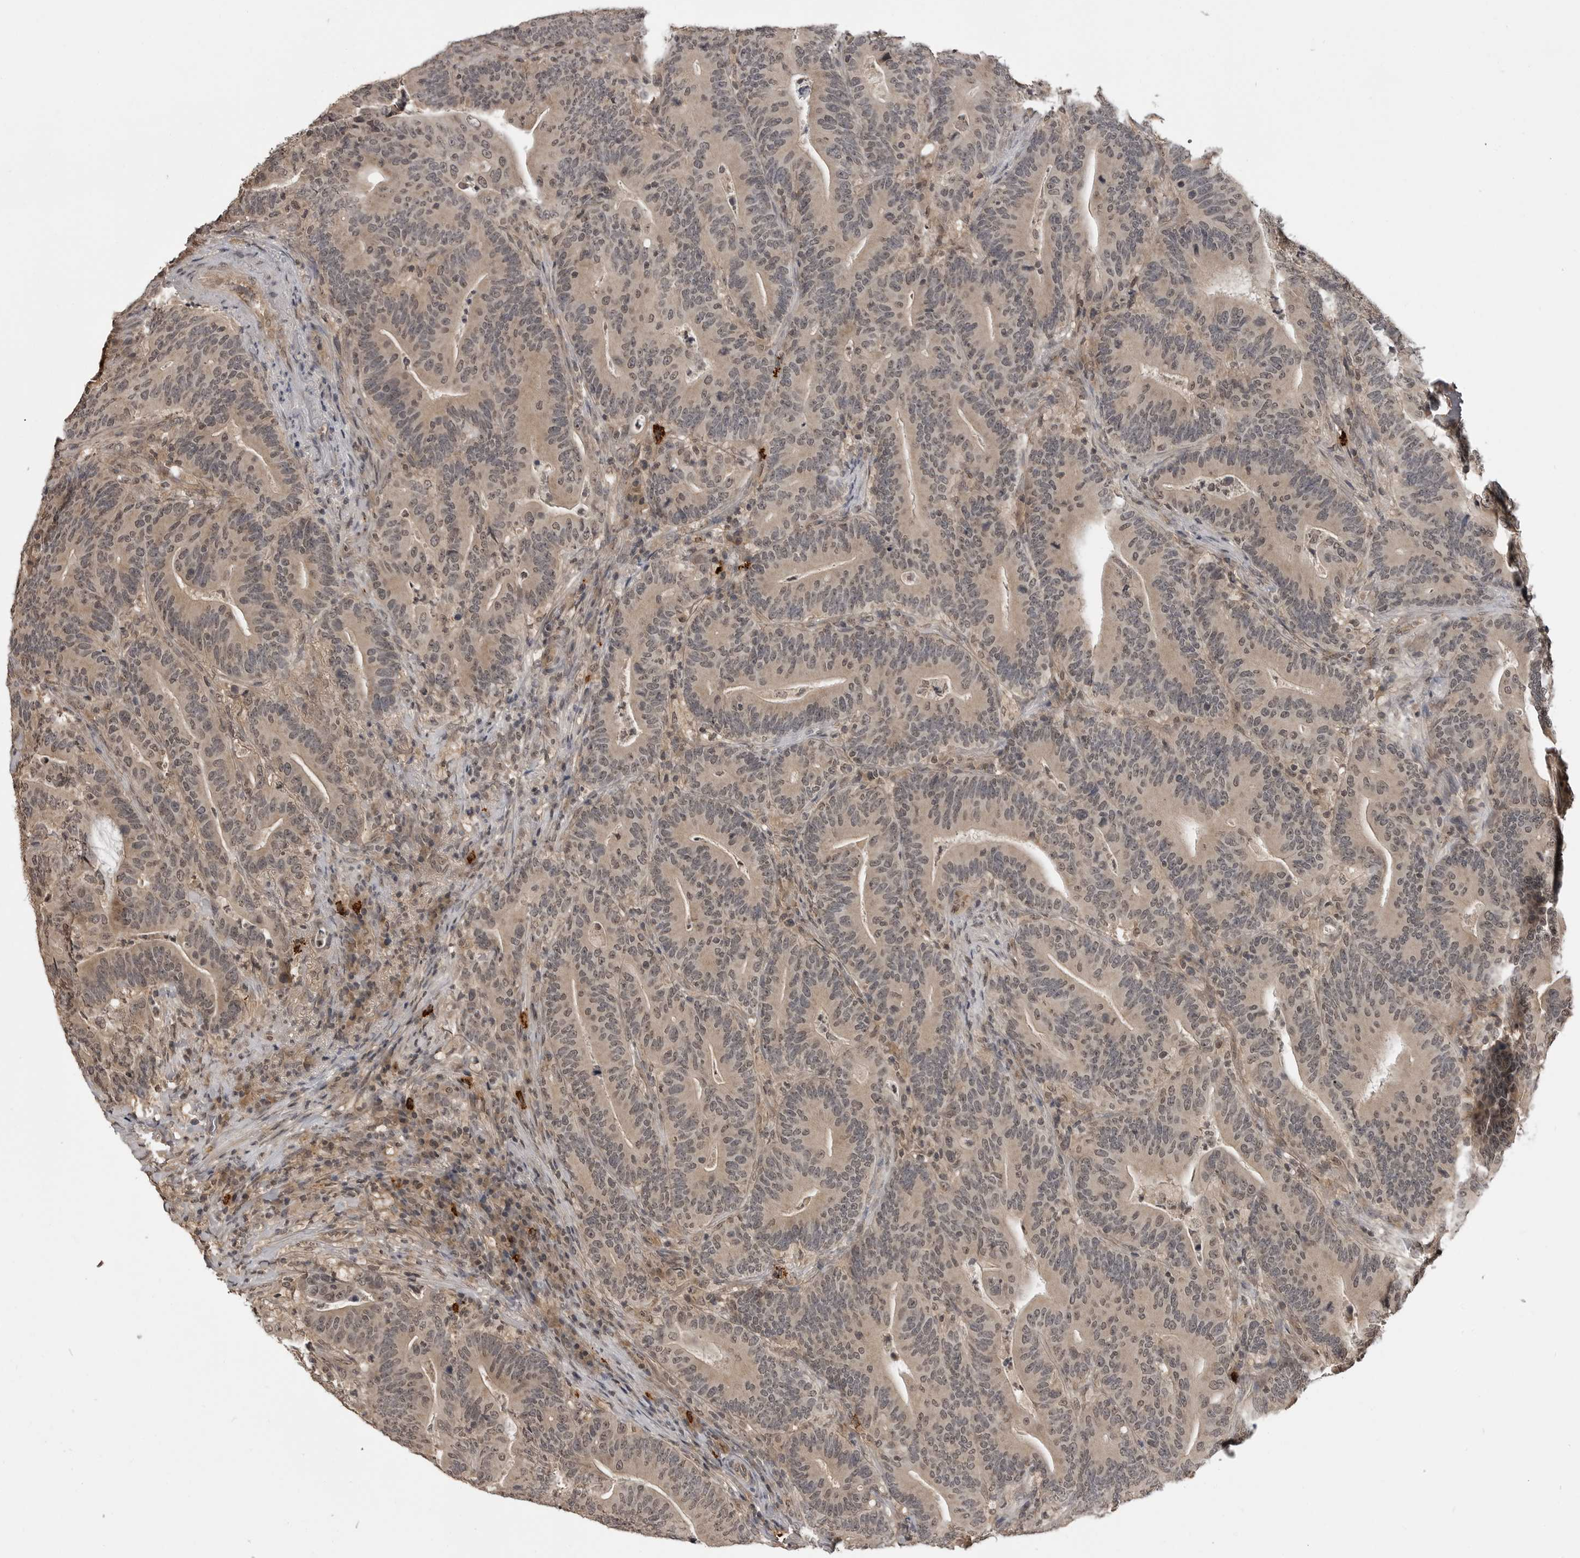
{"staining": {"intensity": "weak", "quantity": "25%-75%", "location": "cytoplasmic/membranous"}, "tissue": "colorectal cancer", "cell_type": "Tumor cells", "image_type": "cancer", "snomed": [{"axis": "morphology", "description": "Adenocarcinoma, NOS"}, {"axis": "topography", "description": "Colon"}], "caption": "Immunohistochemistry (IHC) (DAB (3,3'-diaminobenzidine)) staining of human colorectal adenocarcinoma demonstrates weak cytoplasmic/membranous protein expression in approximately 25%-75% of tumor cells.", "gene": "IL24", "patient": {"sex": "female", "age": 66}}